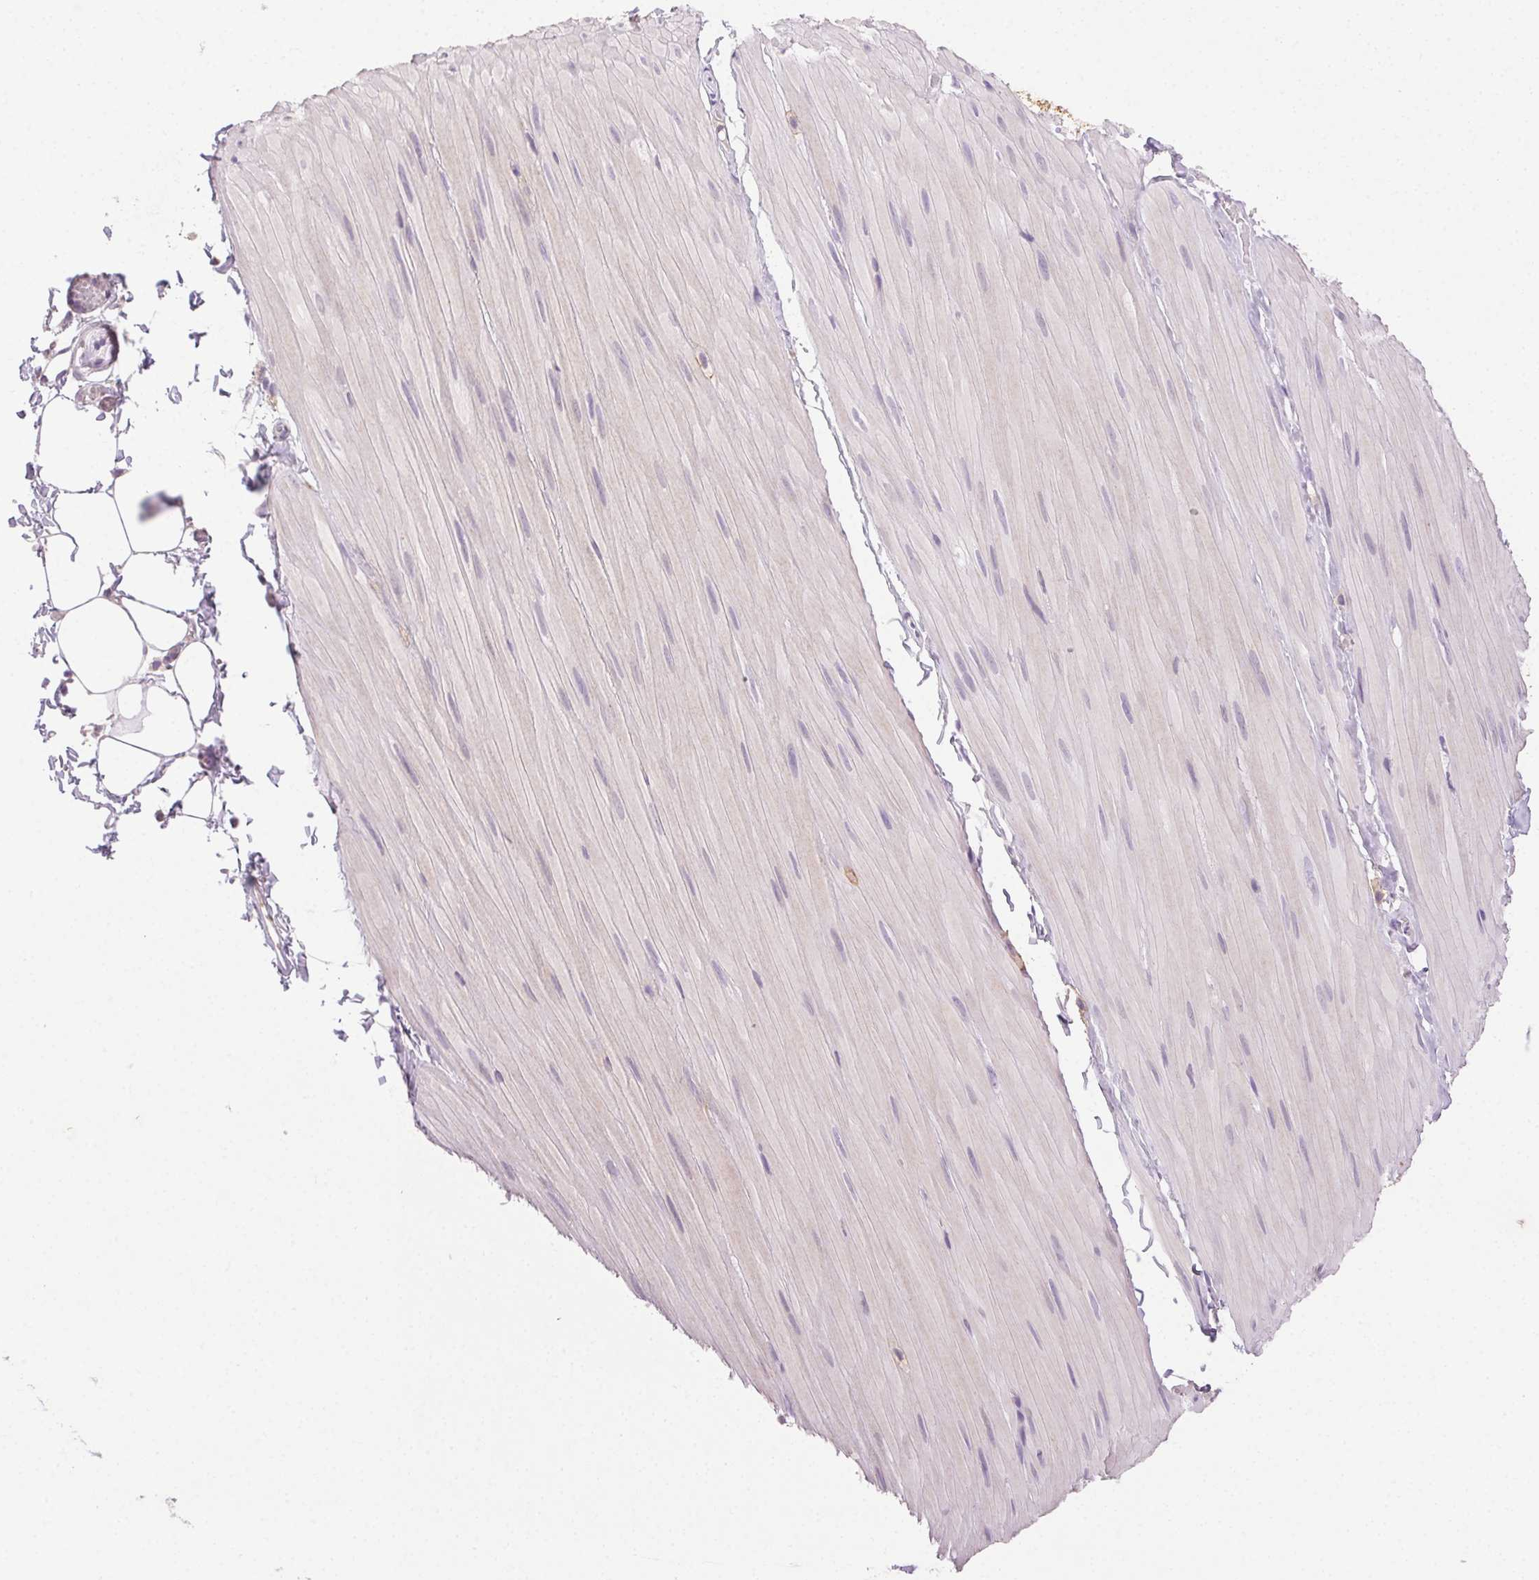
{"staining": {"intensity": "negative", "quantity": "none", "location": "none"}, "tissue": "adipose tissue", "cell_type": "Adipocytes", "image_type": "normal", "snomed": [{"axis": "morphology", "description": "Normal tissue, NOS"}, {"axis": "topography", "description": "Smooth muscle"}, {"axis": "topography", "description": "Peripheral nerve tissue"}], "caption": "Protein analysis of benign adipose tissue shows no significant positivity in adipocytes. Nuclei are stained in blue.", "gene": "AKAP5", "patient": {"sex": "male", "age": 58}}